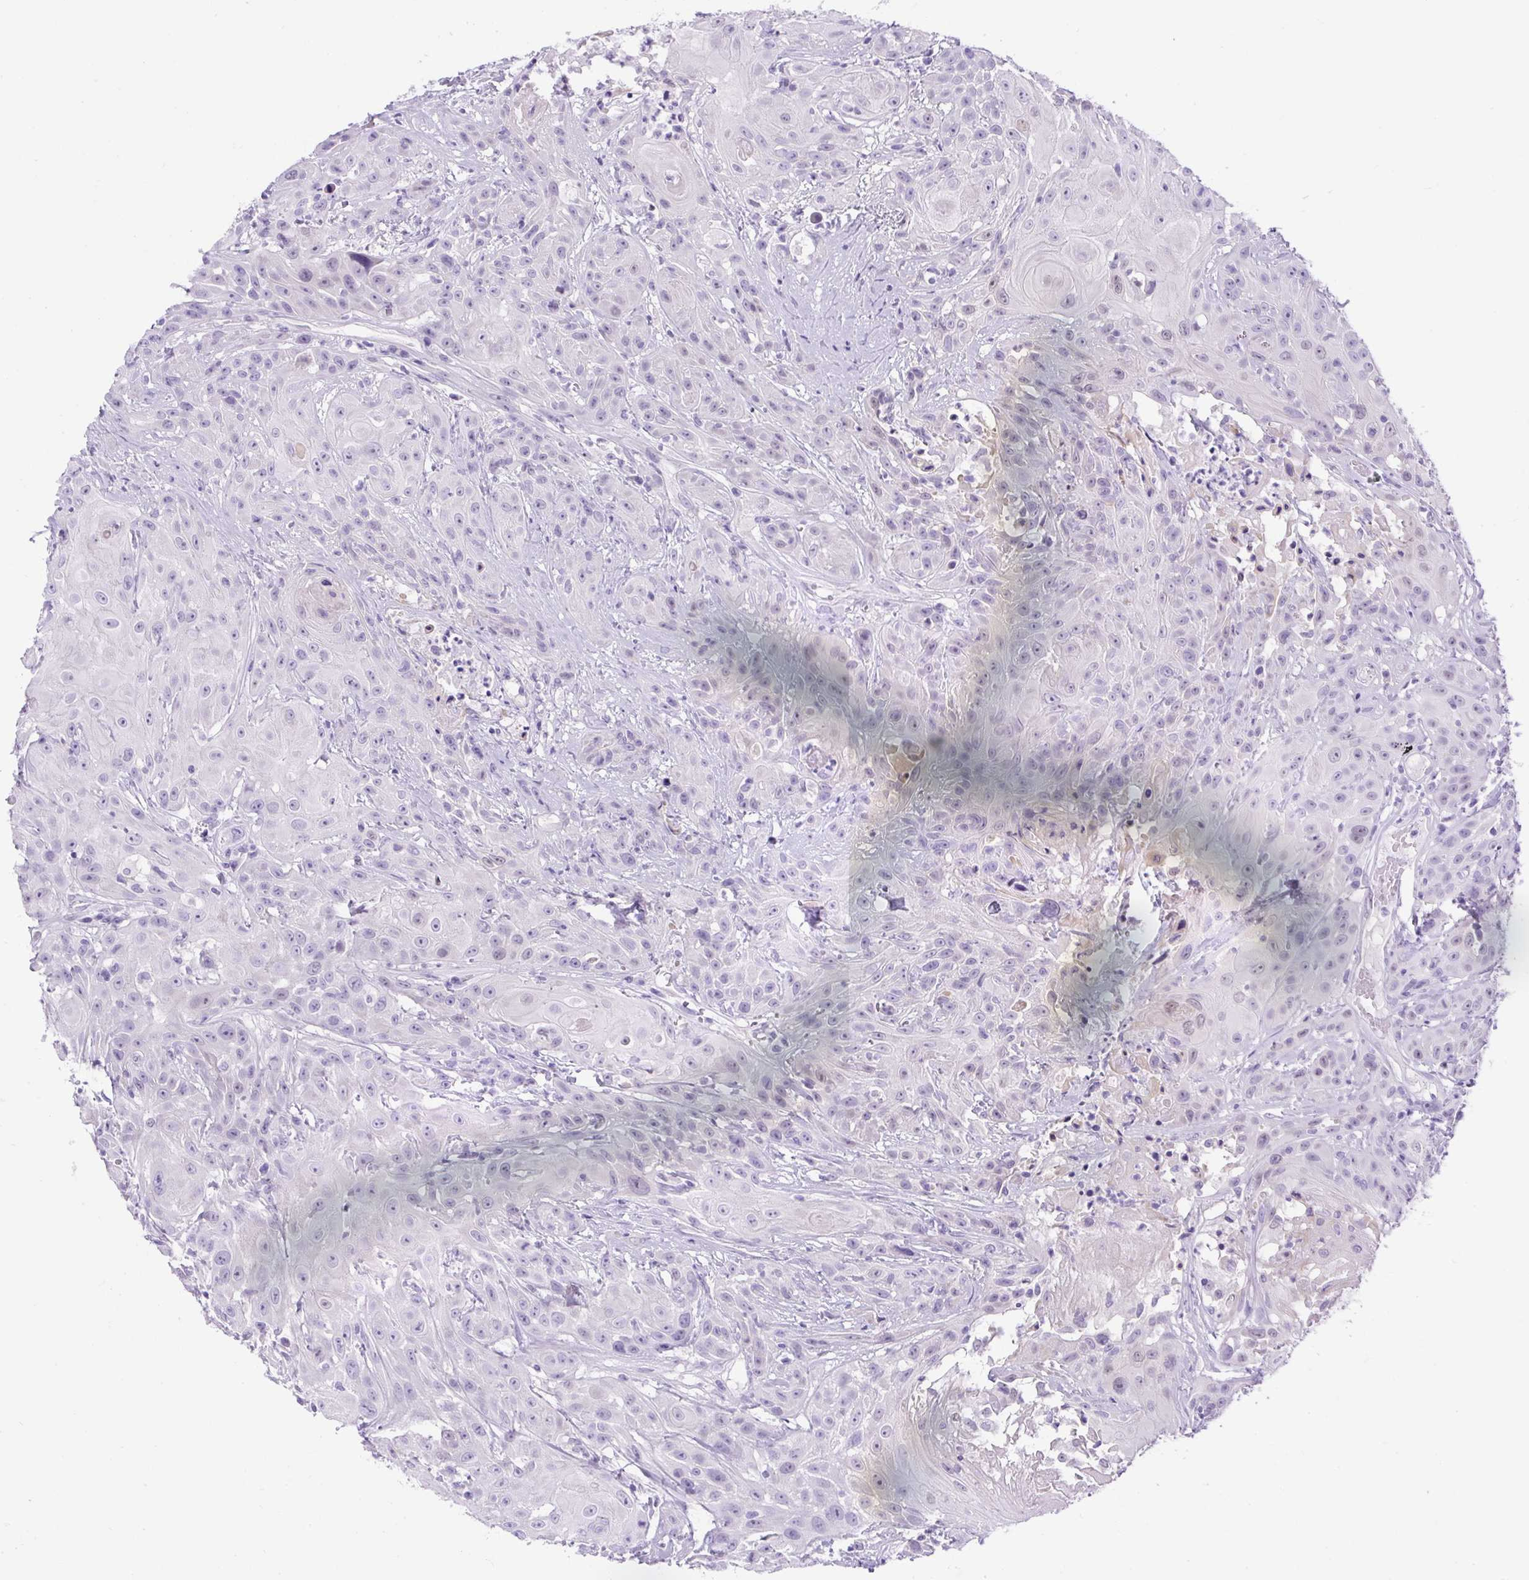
{"staining": {"intensity": "negative", "quantity": "none", "location": "none"}, "tissue": "head and neck cancer", "cell_type": "Tumor cells", "image_type": "cancer", "snomed": [{"axis": "morphology", "description": "Squamous cell carcinoma, NOS"}, {"axis": "topography", "description": "Skin"}, {"axis": "topography", "description": "Head-Neck"}], "caption": "Head and neck cancer was stained to show a protein in brown. There is no significant positivity in tumor cells.", "gene": "UPP1", "patient": {"sex": "male", "age": 80}}